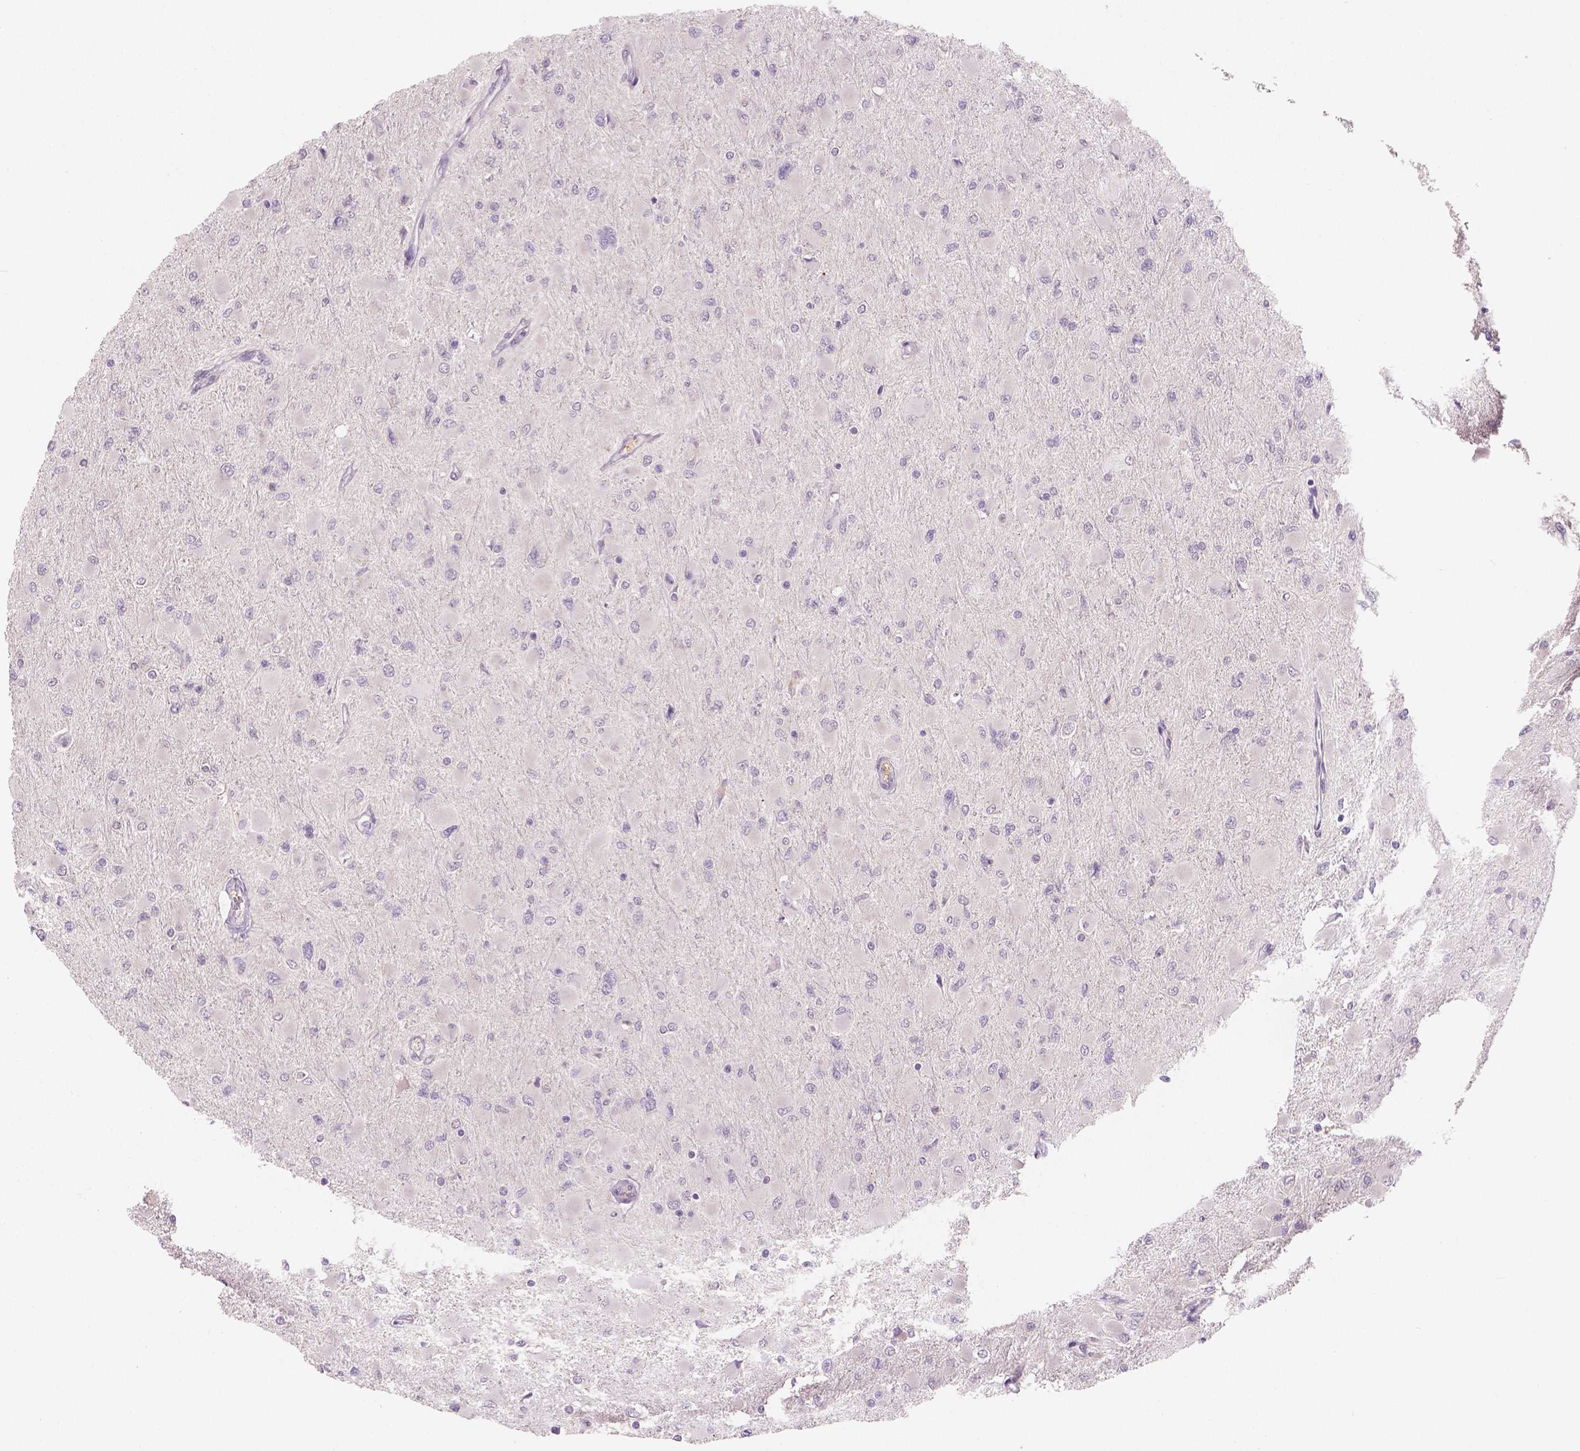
{"staining": {"intensity": "negative", "quantity": "none", "location": "none"}, "tissue": "glioma", "cell_type": "Tumor cells", "image_type": "cancer", "snomed": [{"axis": "morphology", "description": "Glioma, malignant, High grade"}, {"axis": "topography", "description": "Cerebral cortex"}], "caption": "Immunohistochemistry photomicrograph of neoplastic tissue: human glioma stained with DAB displays no significant protein expression in tumor cells. (Immunohistochemistry (ihc), brightfield microscopy, high magnification).", "gene": "APOA4", "patient": {"sex": "female", "age": 36}}